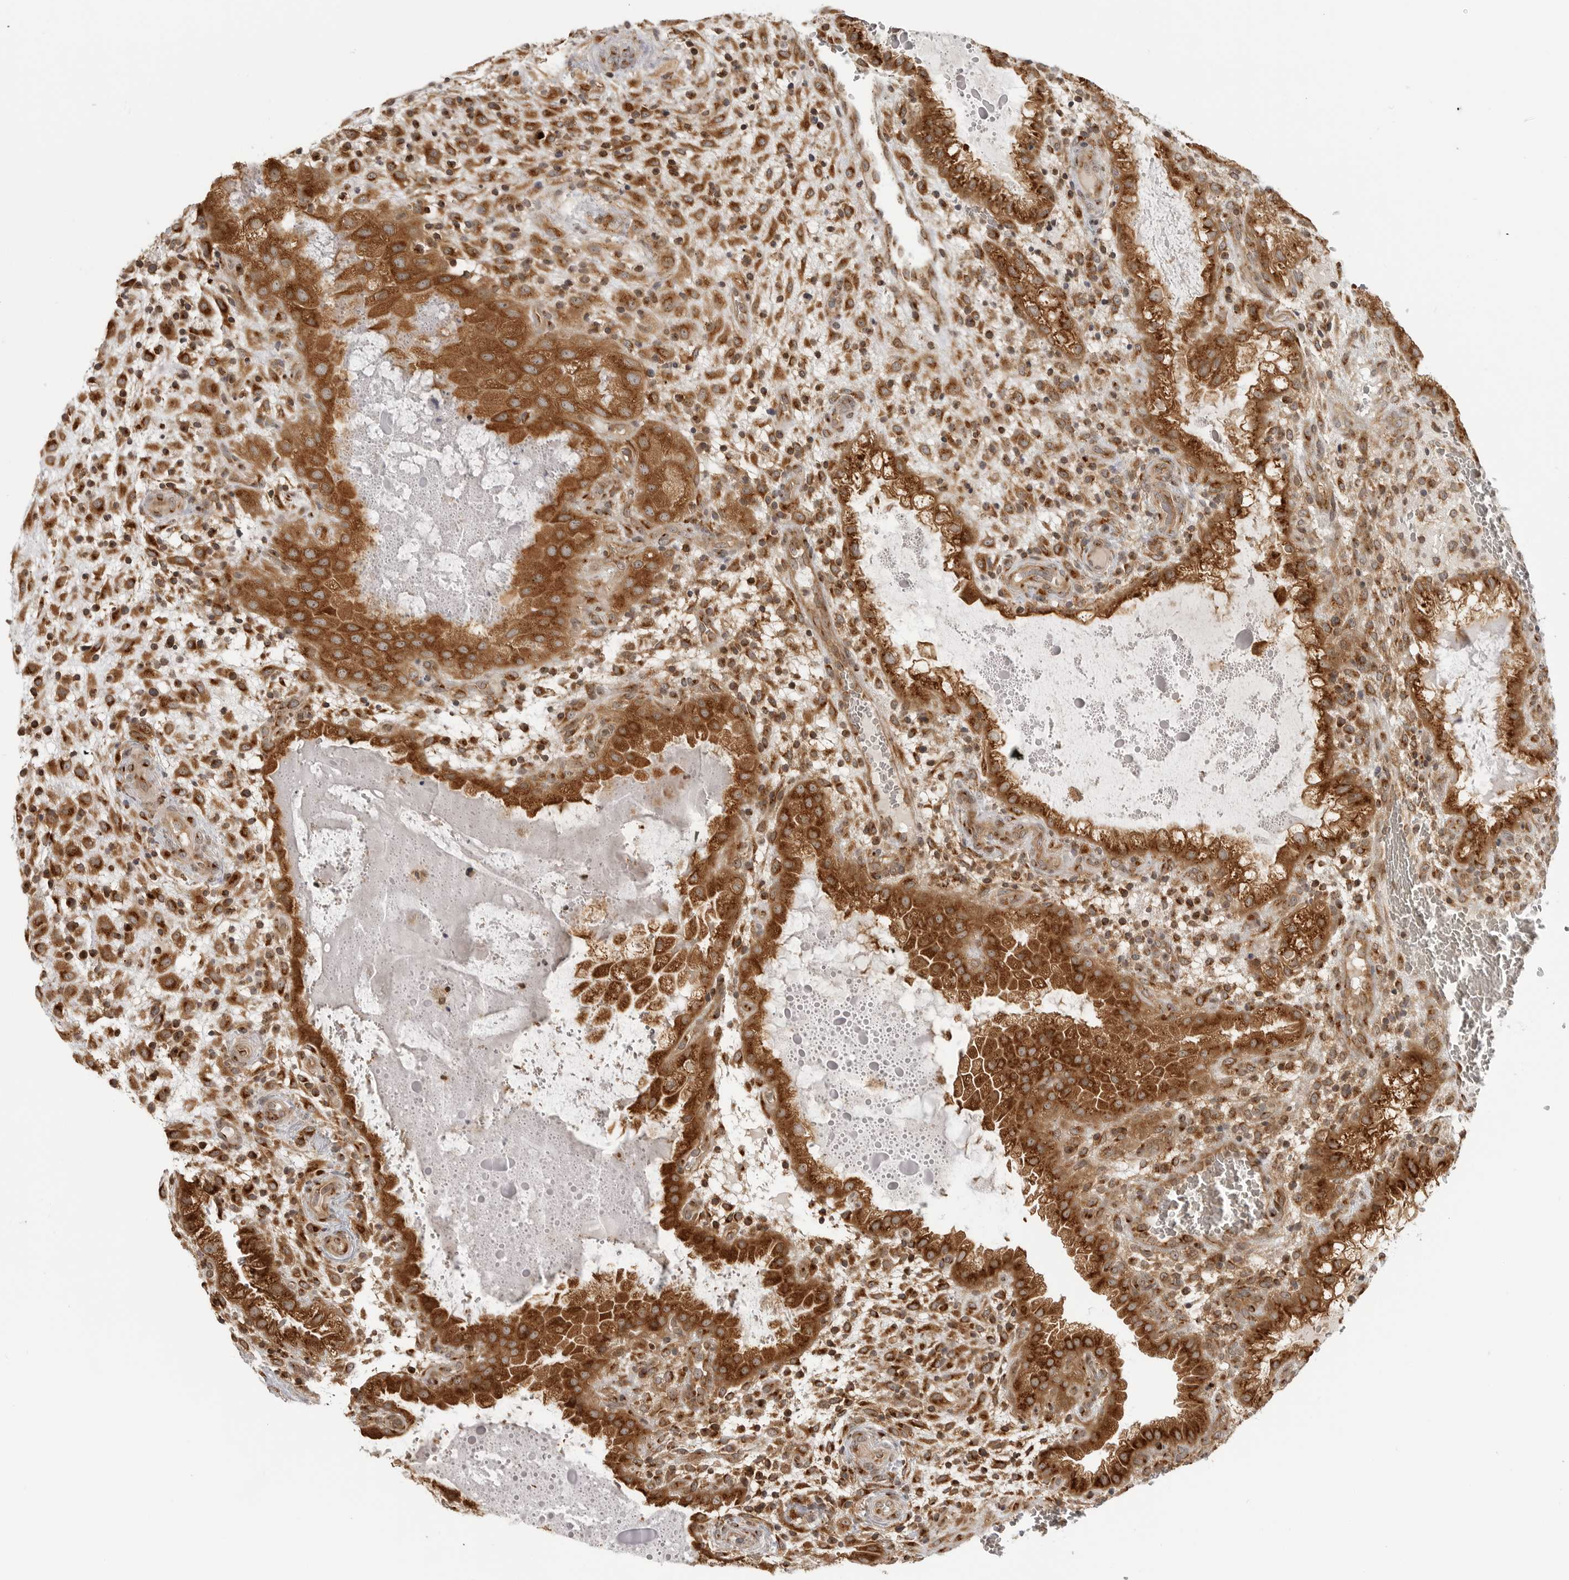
{"staining": {"intensity": "strong", "quantity": ">75%", "location": "cytoplasmic/membranous"}, "tissue": "placenta", "cell_type": "Decidual cells", "image_type": "normal", "snomed": [{"axis": "morphology", "description": "Normal tissue, NOS"}, {"axis": "topography", "description": "Placenta"}], "caption": "An immunohistochemistry histopathology image of unremarkable tissue is shown. Protein staining in brown shows strong cytoplasmic/membranous positivity in placenta within decidual cells. The staining was performed using DAB (3,3'-diaminobenzidine) to visualize the protein expression in brown, while the nuclei were stained in blue with hematoxylin (Magnification: 20x).", "gene": "COPA", "patient": {"sex": "female", "age": 35}}